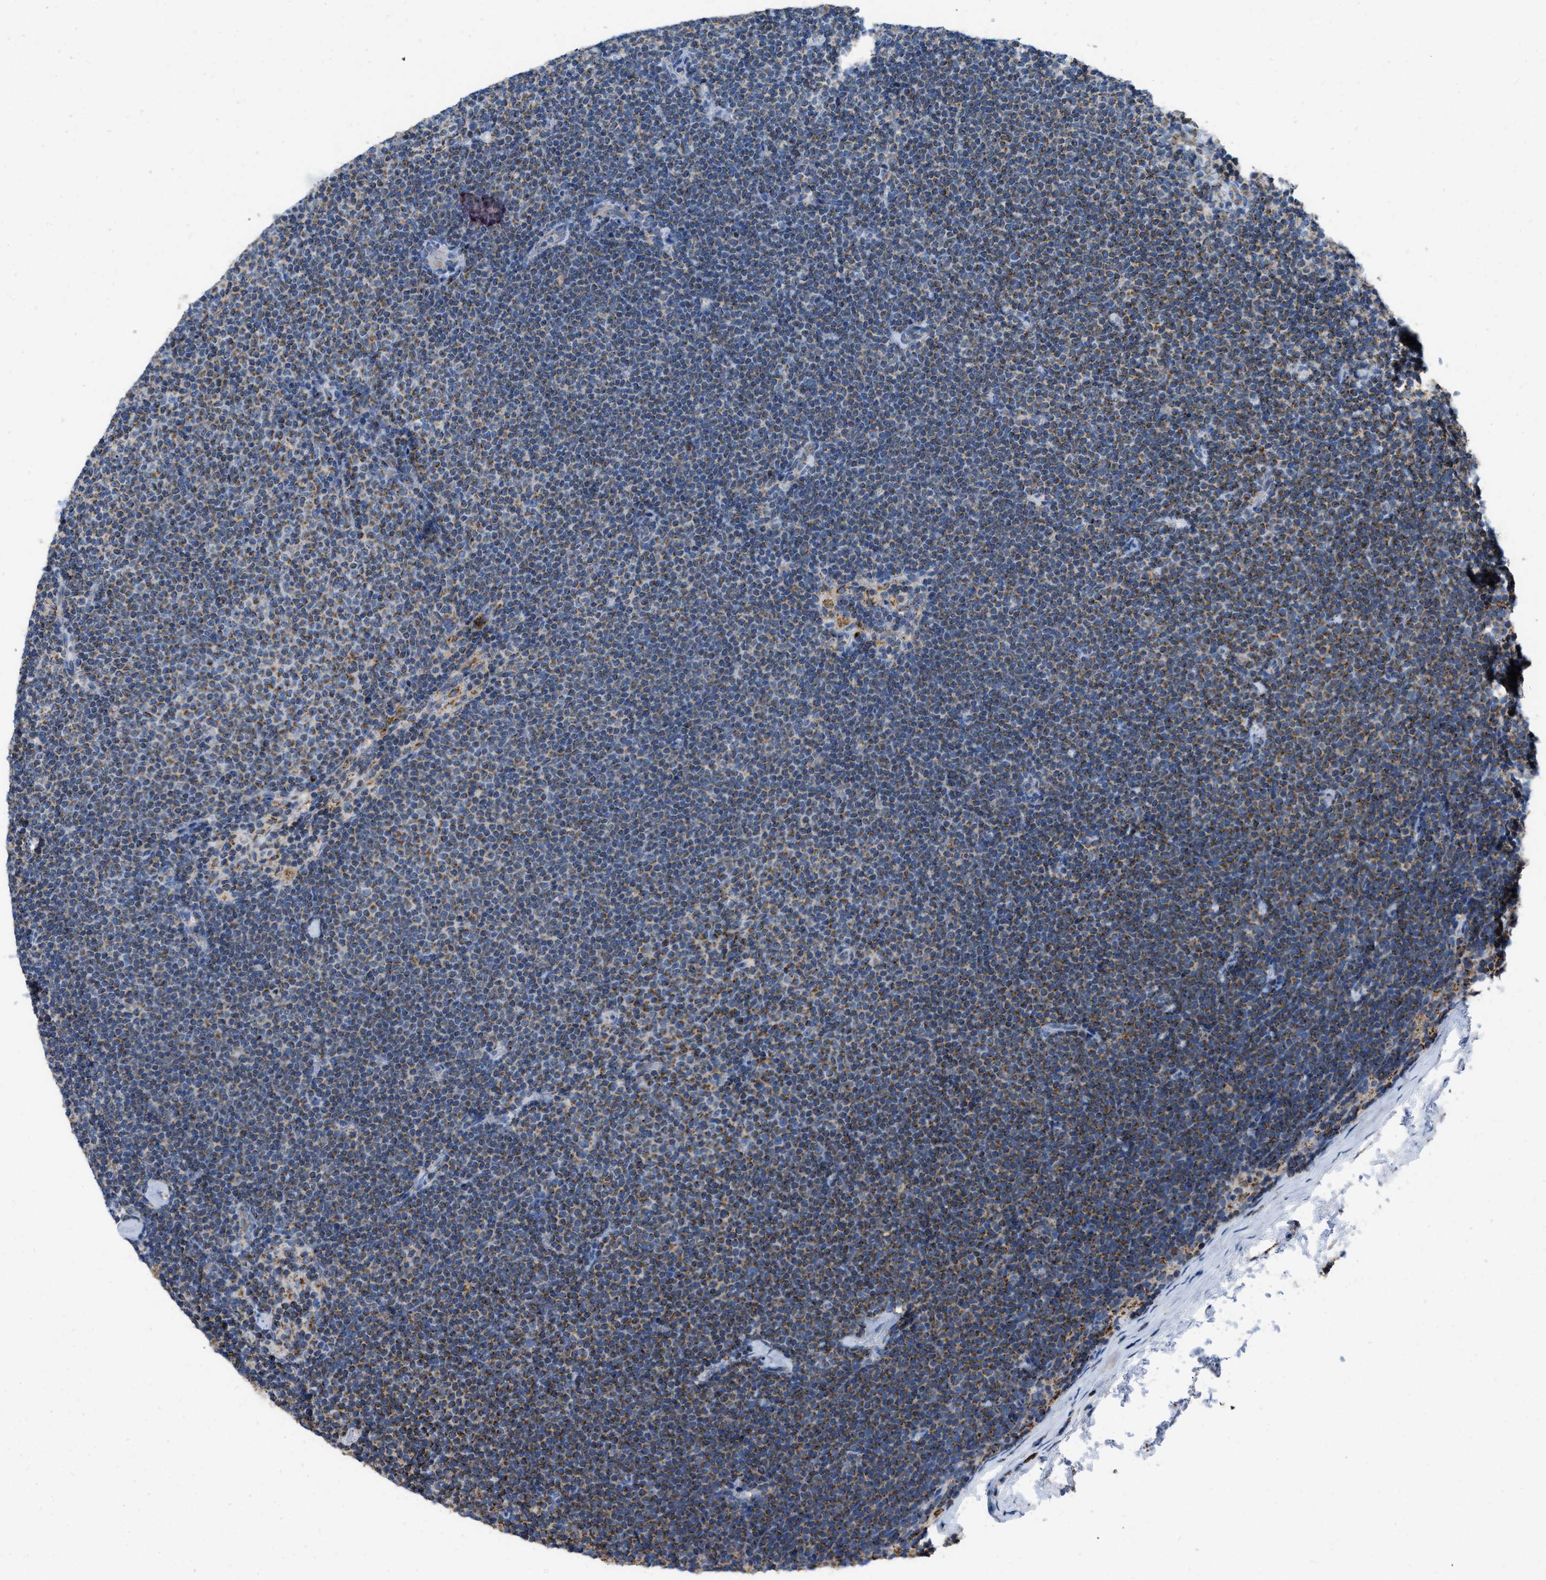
{"staining": {"intensity": "moderate", "quantity": ">75%", "location": "cytoplasmic/membranous"}, "tissue": "lymphoma", "cell_type": "Tumor cells", "image_type": "cancer", "snomed": [{"axis": "morphology", "description": "Malignant lymphoma, non-Hodgkin's type, Low grade"}, {"axis": "topography", "description": "Lymph node"}], "caption": "Human low-grade malignant lymphoma, non-Hodgkin's type stained with a protein marker exhibits moderate staining in tumor cells.", "gene": "ETFB", "patient": {"sex": "female", "age": 53}}